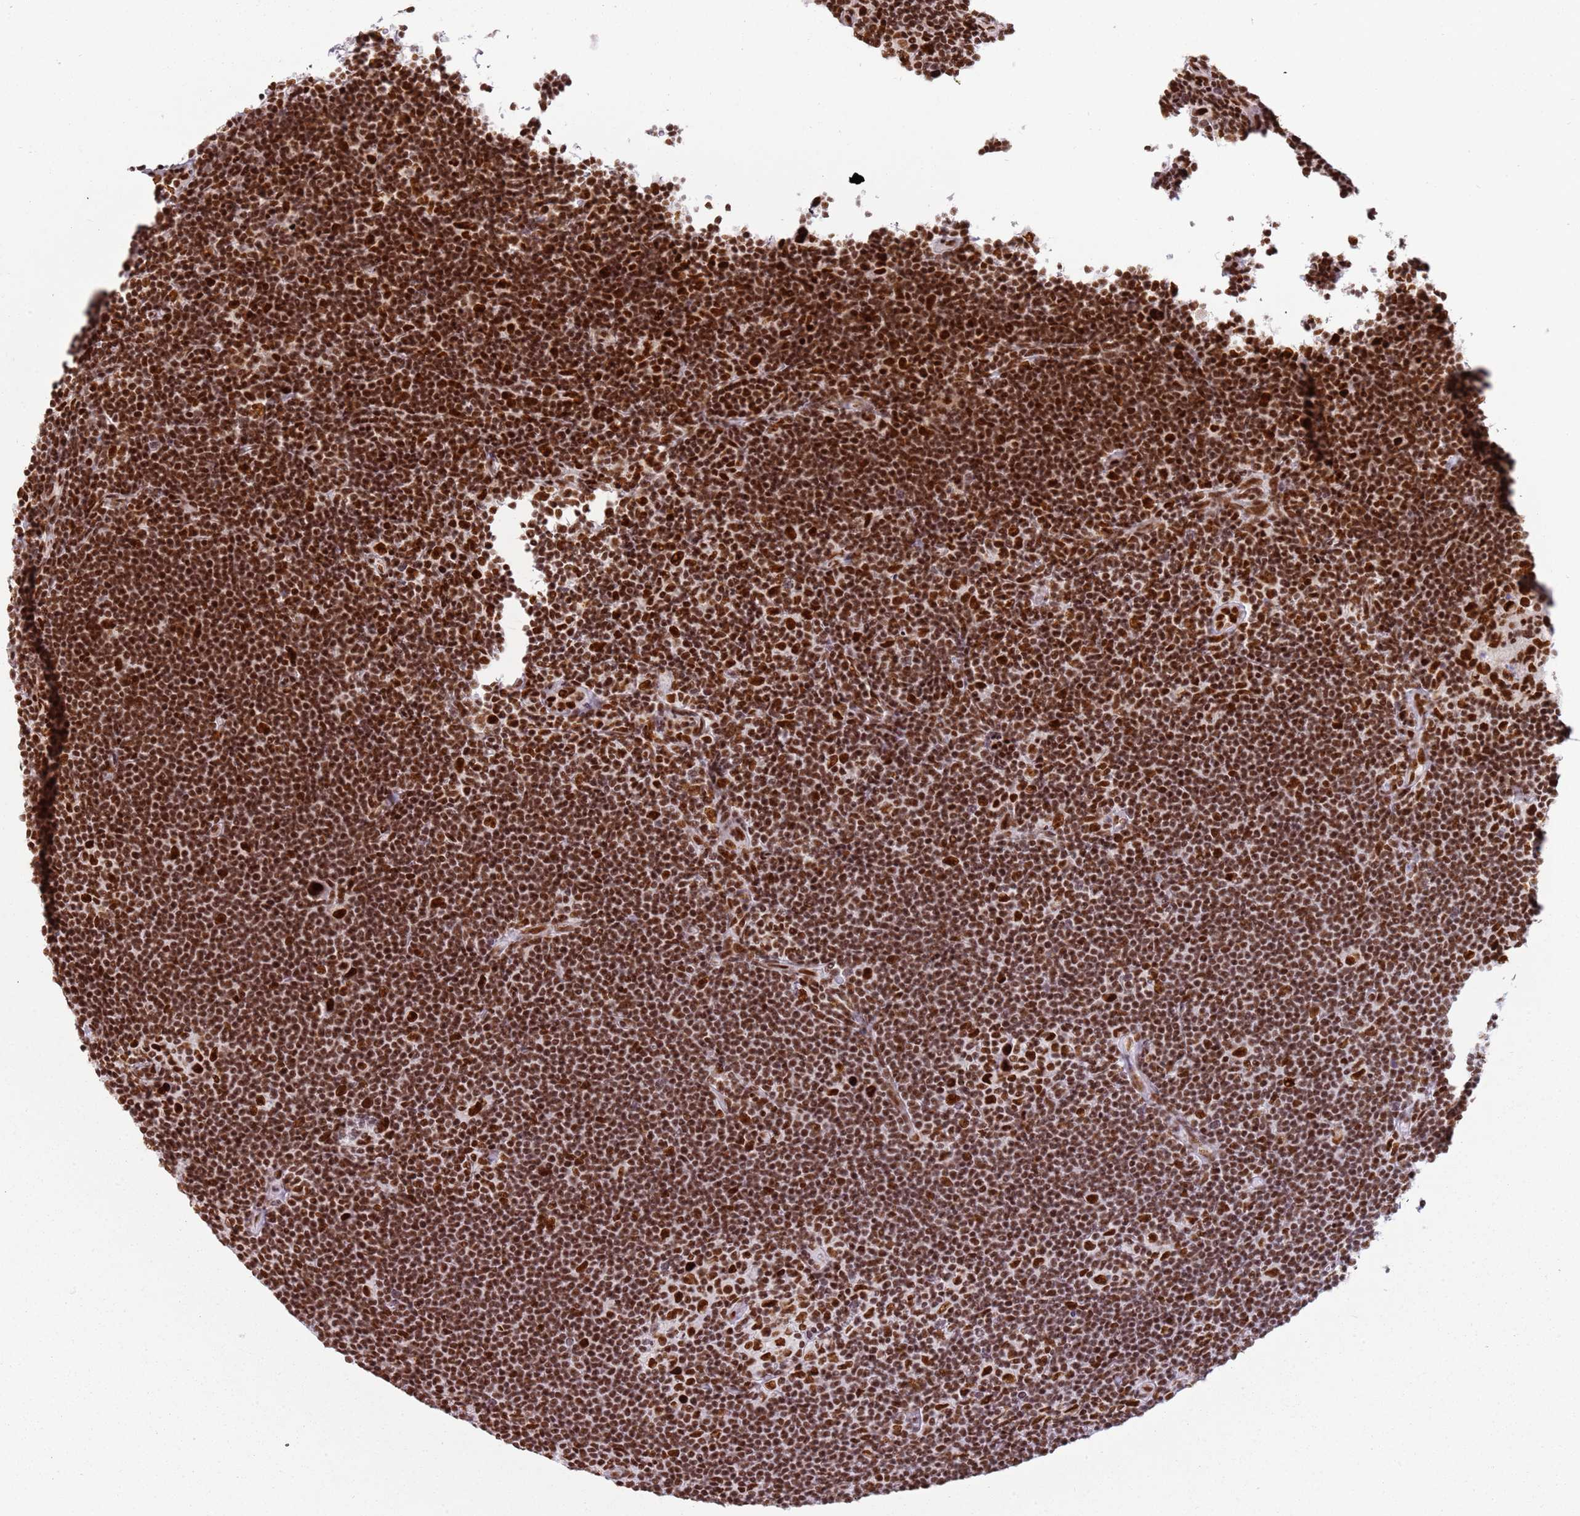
{"staining": {"intensity": "strong", "quantity": ">75%", "location": "nuclear"}, "tissue": "lymphoma", "cell_type": "Tumor cells", "image_type": "cancer", "snomed": [{"axis": "morphology", "description": "Hodgkin's disease, NOS"}, {"axis": "topography", "description": "Lymph node"}], "caption": "Approximately >75% of tumor cells in human lymphoma exhibit strong nuclear protein positivity as visualized by brown immunohistochemical staining.", "gene": "TENT4A", "patient": {"sex": "female", "age": 57}}